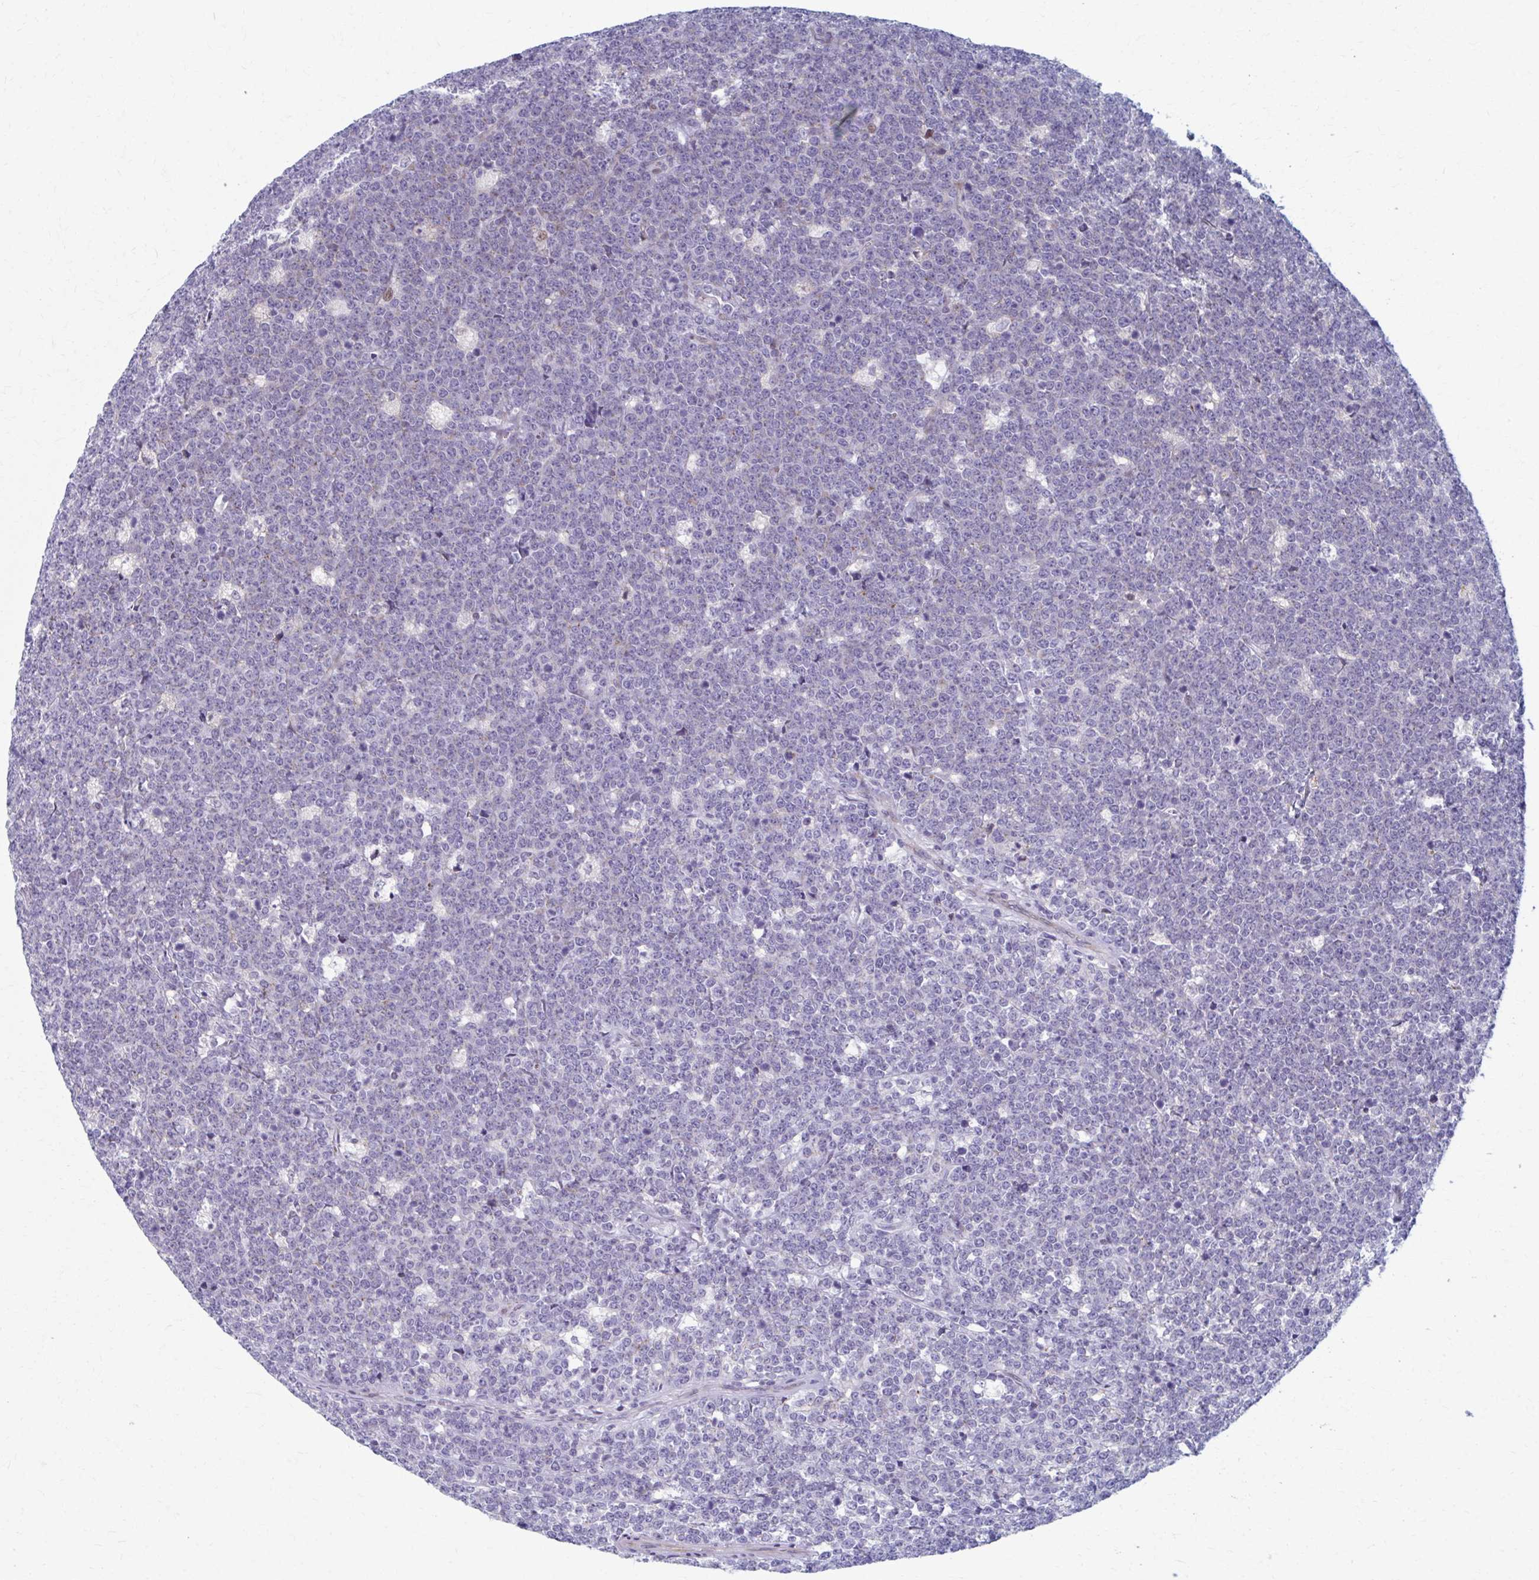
{"staining": {"intensity": "weak", "quantity": "25%-75%", "location": "nuclear"}, "tissue": "lymphoma", "cell_type": "Tumor cells", "image_type": "cancer", "snomed": [{"axis": "morphology", "description": "Malignant lymphoma, non-Hodgkin's type, High grade"}, {"axis": "topography", "description": "Small intestine"}, {"axis": "topography", "description": "Colon"}], "caption": "Immunohistochemical staining of malignant lymphoma, non-Hodgkin's type (high-grade) exhibits low levels of weak nuclear staining in about 25%-75% of tumor cells.", "gene": "ABHD16B", "patient": {"sex": "male", "age": 8}}